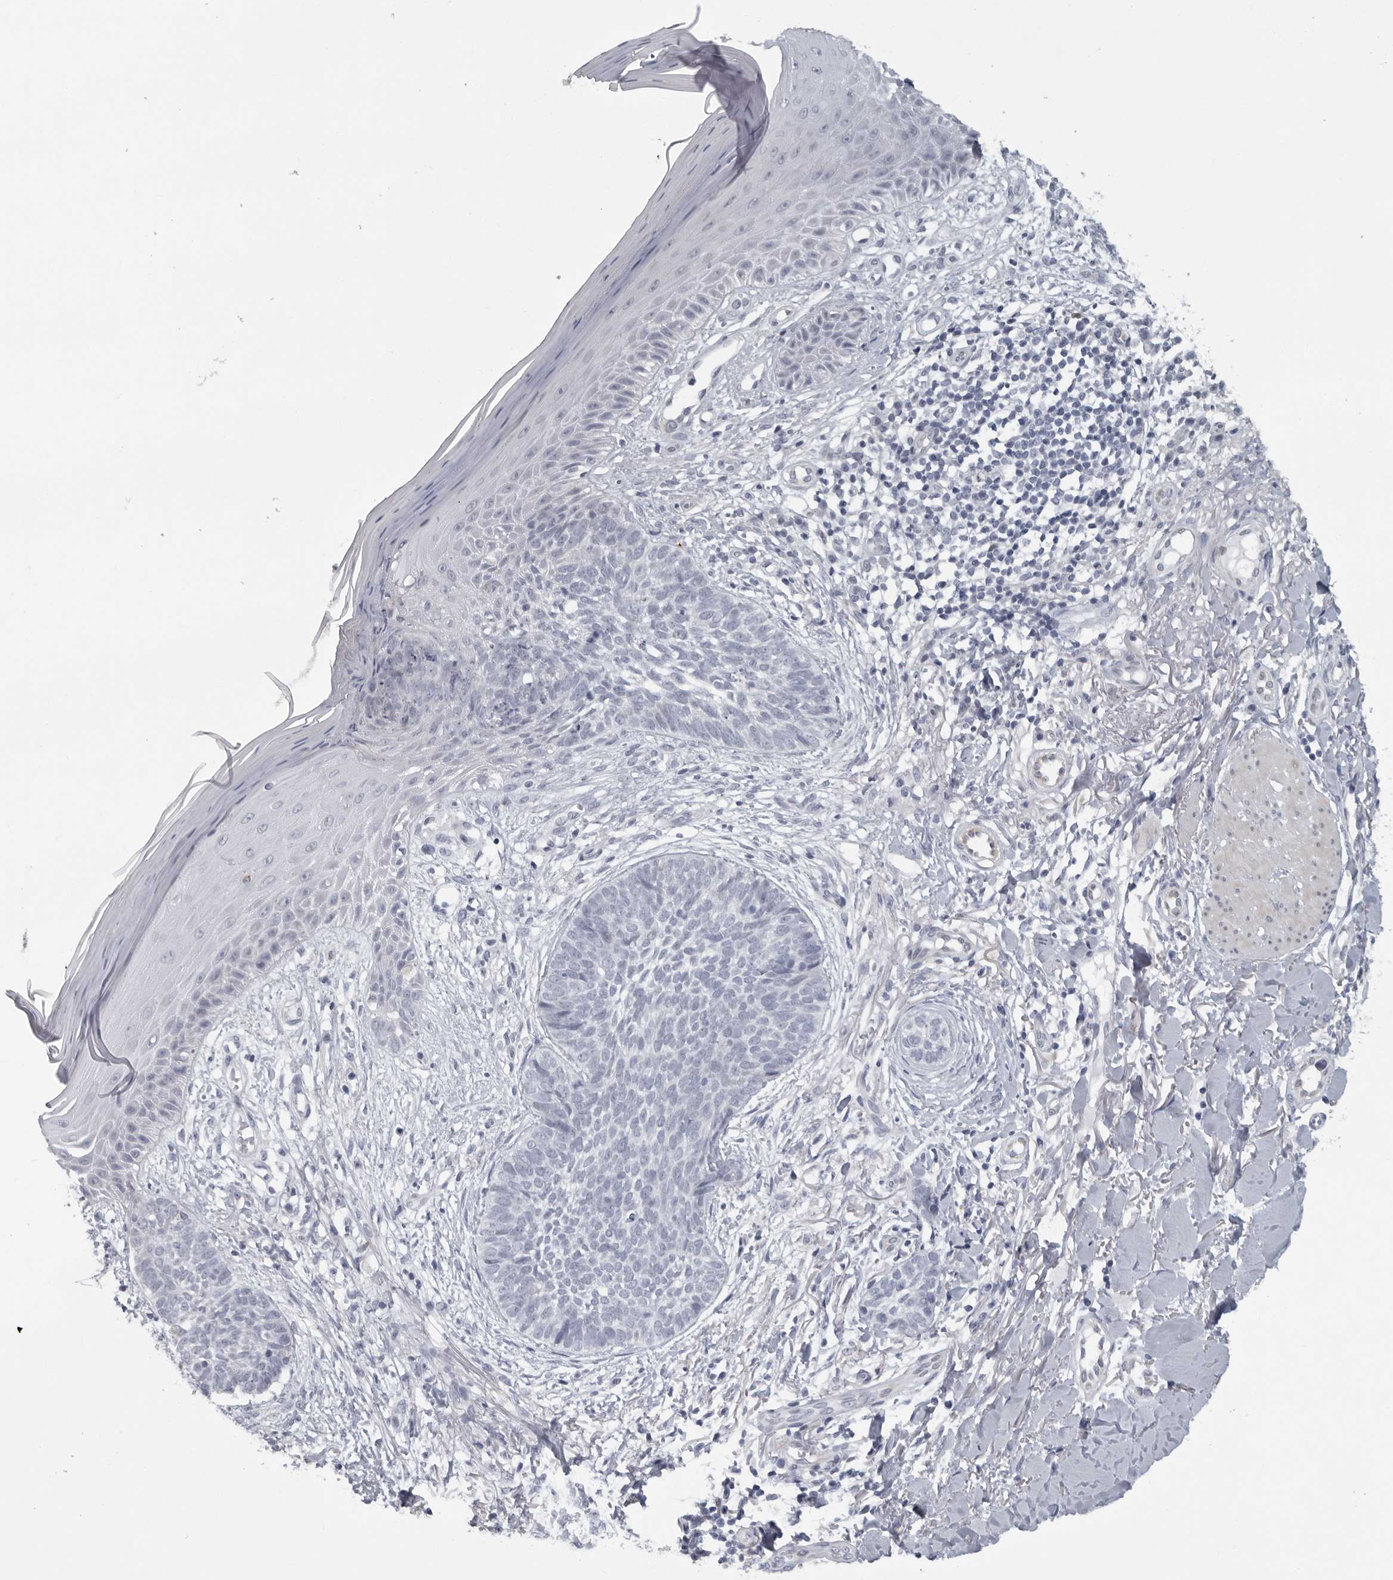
{"staining": {"intensity": "negative", "quantity": "none", "location": "none"}, "tissue": "skin cancer", "cell_type": "Tumor cells", "image_type": "cancer", "snomed": [{"axis": "morphology", "description": "Normal tissue, NOS"}, {"axis": "morphology", "description": "Basal cell carcinoma"}, {"axis": "topography", "description": "Skin"}], "caption": "High power microscopy photomicrograph of an immunohistochemistry image of skin basal cell carcinoma, revealing no significant positivity in tumor cells.", "gene": "OPLAH", "patient": {"sex": "male", "age": 67}}